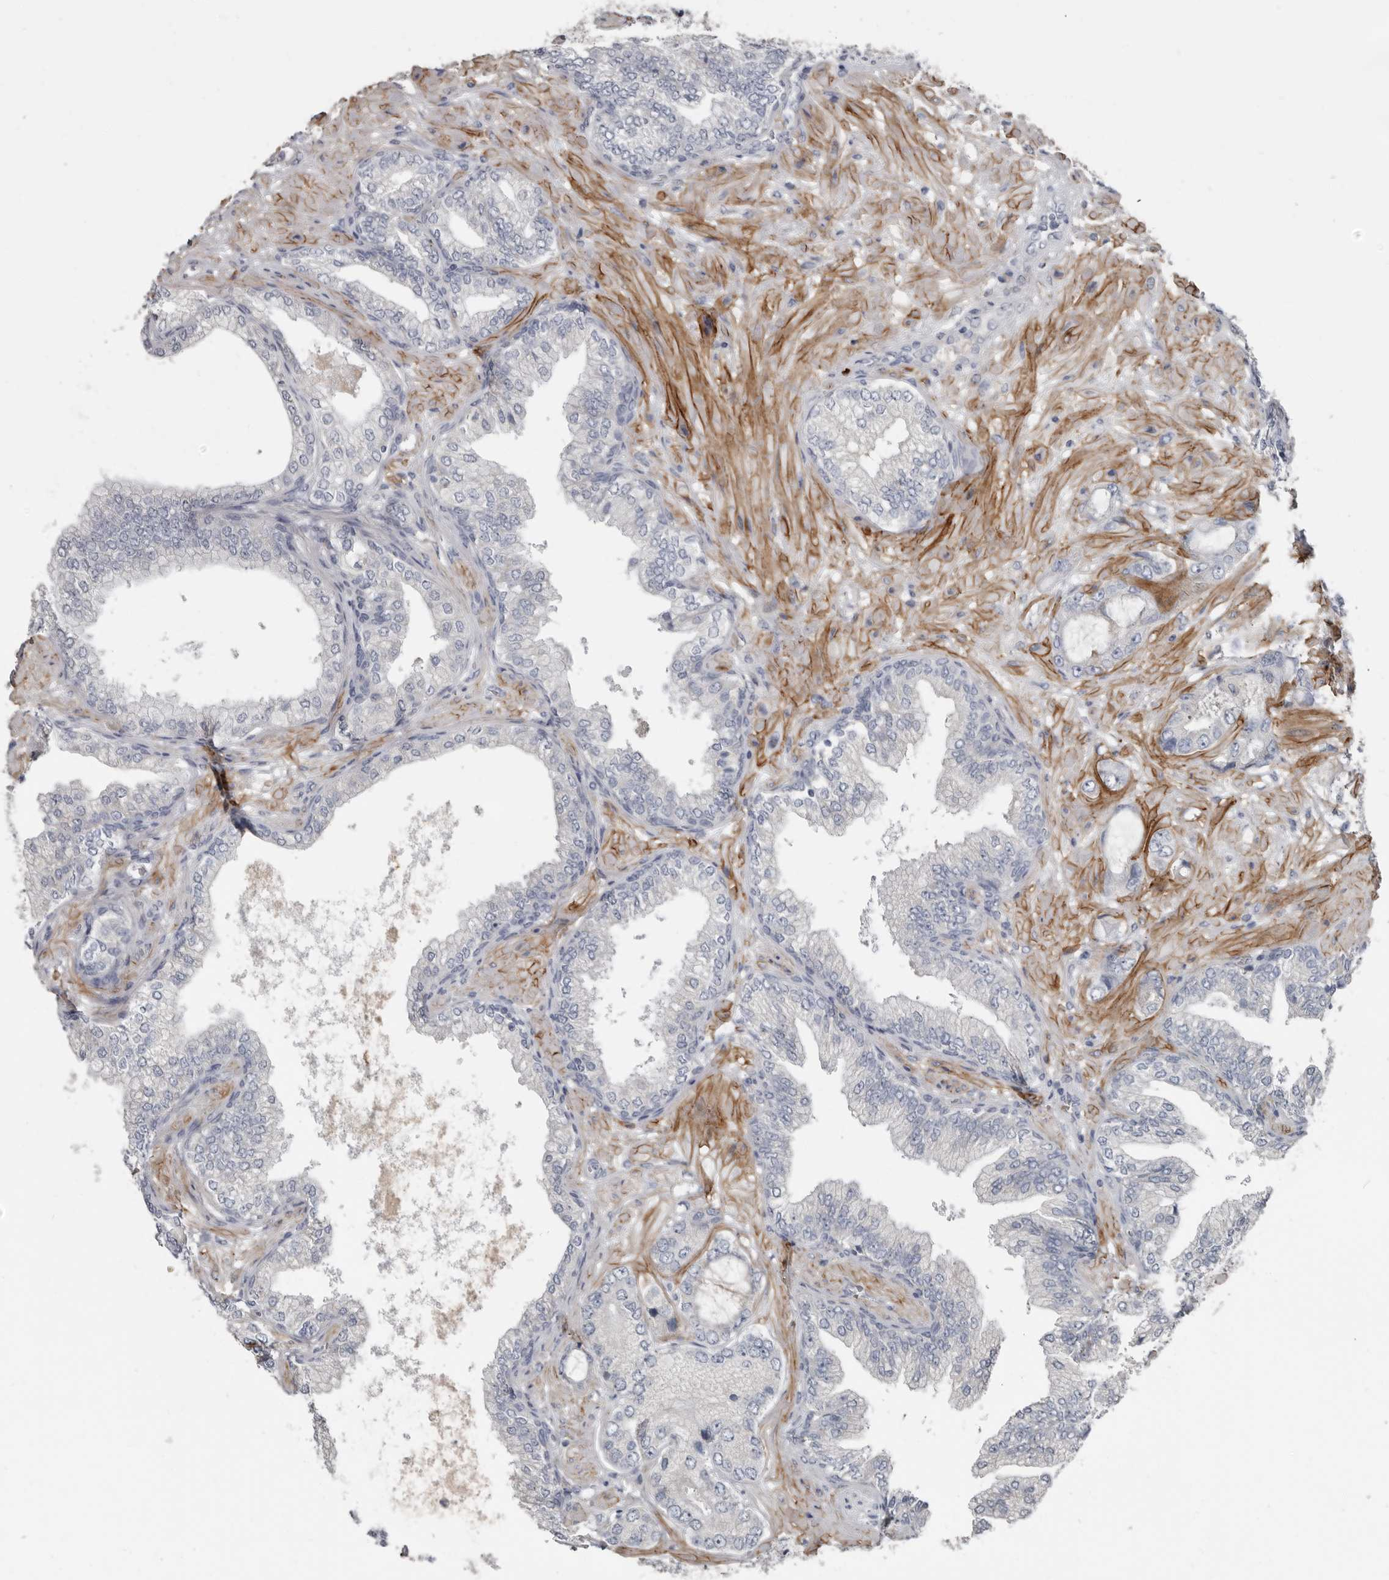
{"staining": {"intensity": "negative", "quantity": "none", "location": "none"}, "tissue": "prostate cancer", "cell_type": "Tumor cells", "image_type": "cancer", "snomed": [{"axis": "morphology", "description": "Adenocarcinoma, High grade"}, {"axis": "topography", "description": "Prostate"}], "caption": "An image of prostate cancer (high-grade adenocarcinoma) stained for a protein displays no brown staining in tumor cells.", "gene": "ZNF114", "patient": {"sex": "male", "age": 59}}